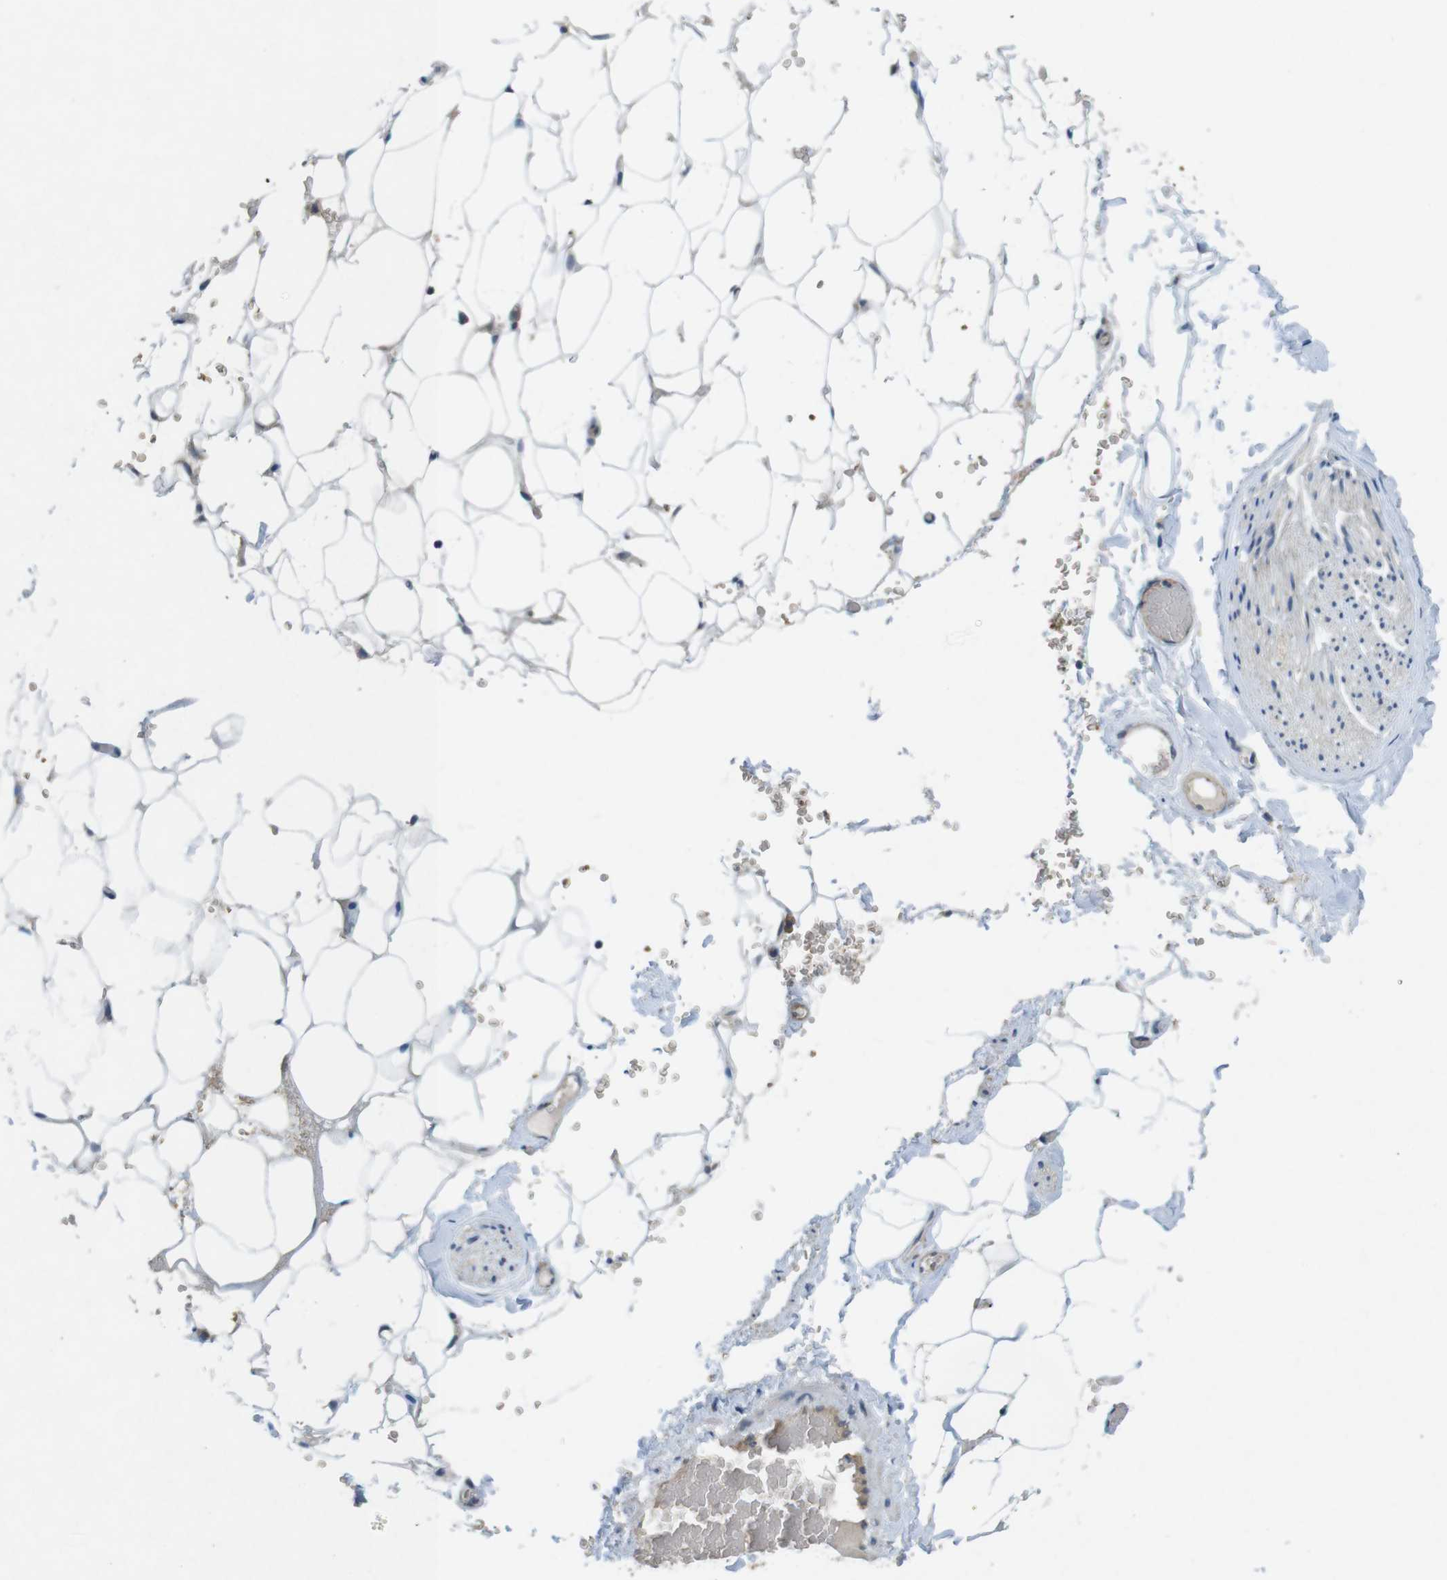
{"staining": {"intensity": "negative", "quantity": "none", "location": "none"}, "tissue": "adipose tissue", "cell_type": "Adipocytes", "image_type": "normal", "snomed": [{"axis": "morphology", "description": "Normal tissue, NOS"}, {"axis": "topography", "description": "Peripheral nerve tissue"}], "caption": "A high-resolution photomicrograph shows IHC staining of unremarkable adipose tissue, which reveals no significant positivity in adipocytes. (Brightfield microscopy of DAB (3,3'-diaminobenzidine) immunohistochemistry at high magnification).", "gene": "SUGT1", "patient": {"sex": "male", "age": 70}}